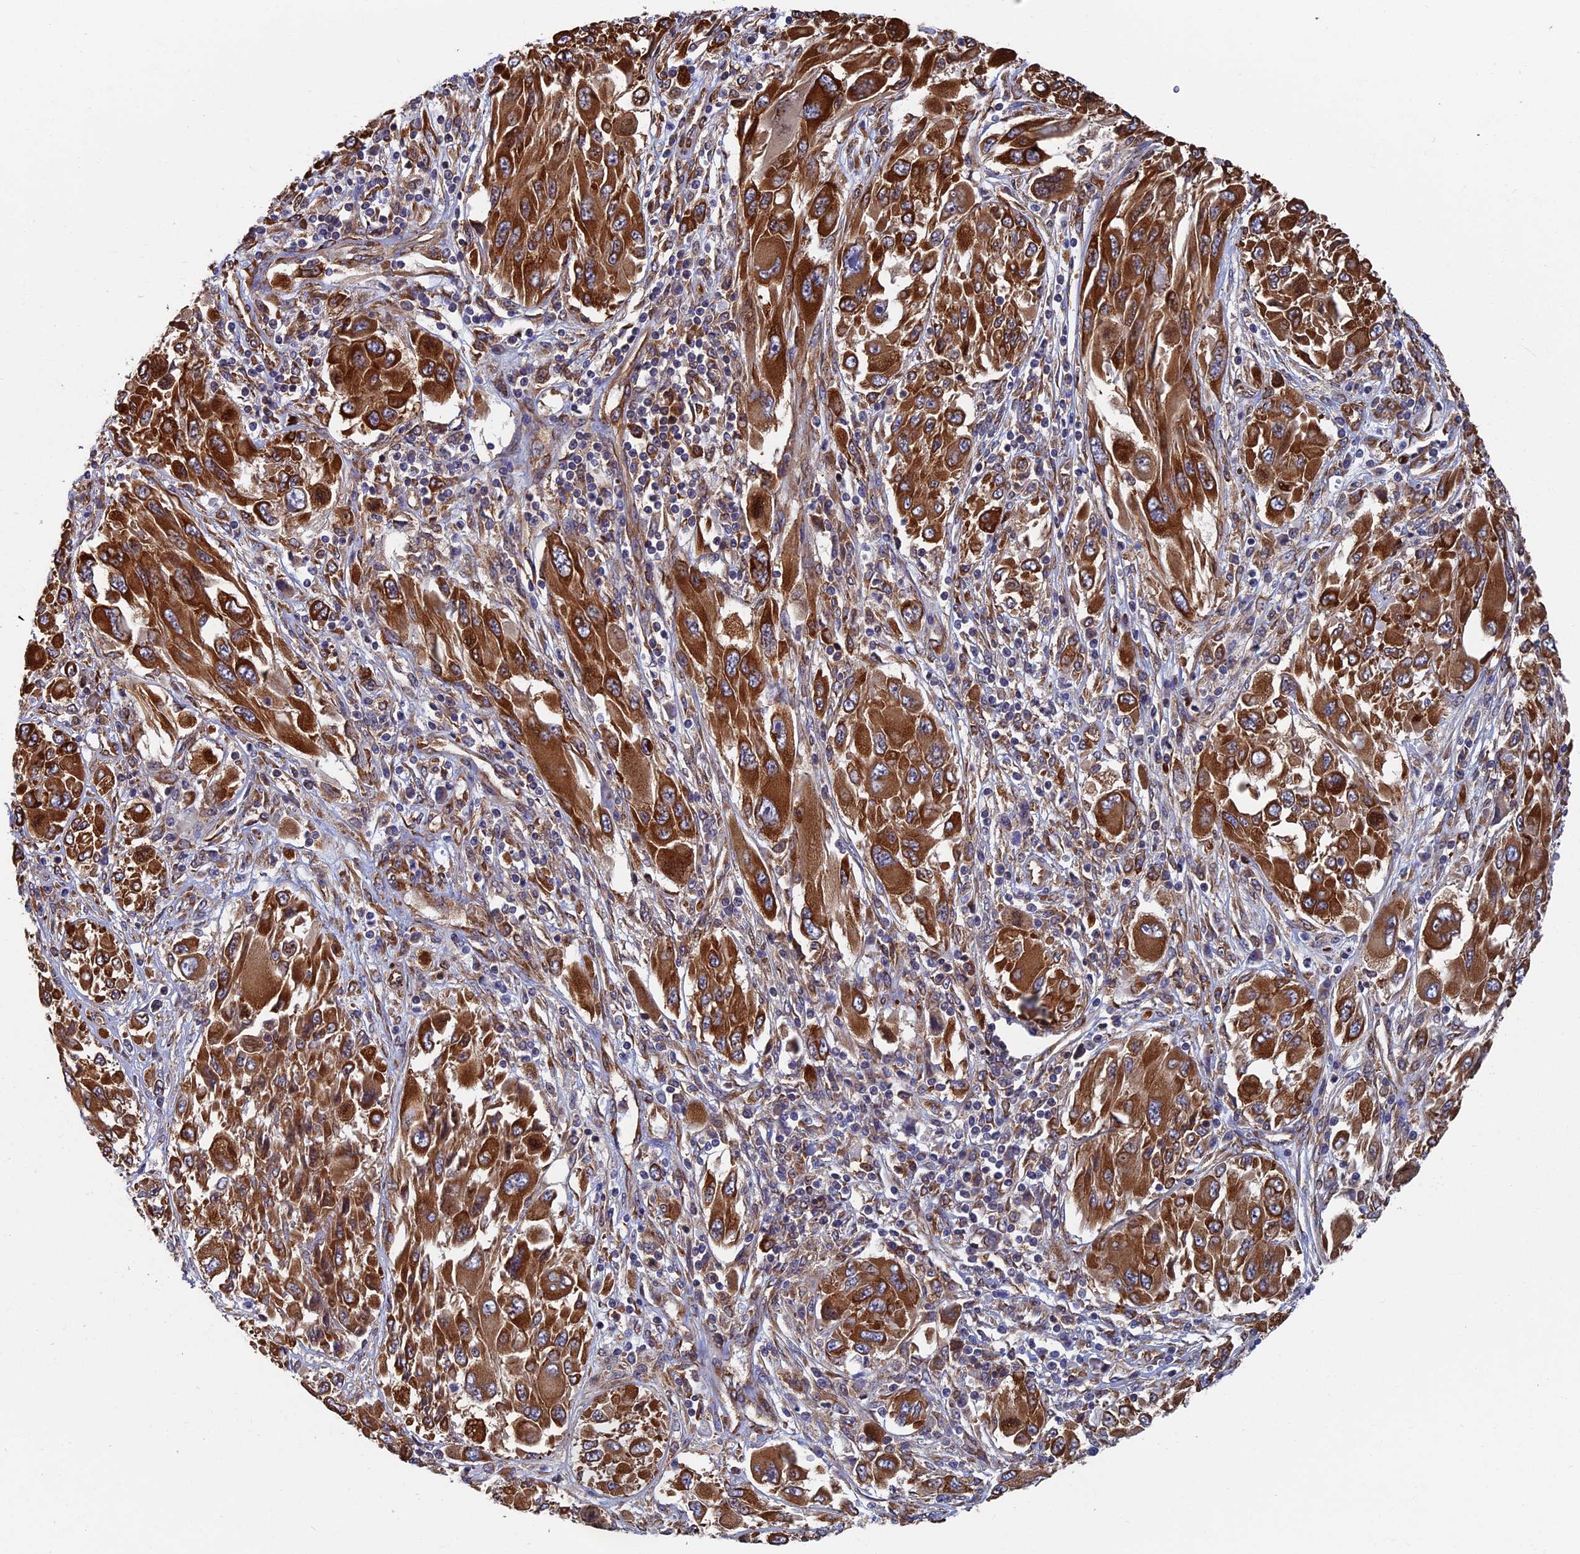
{"staining": {"intensity": "strong", "quantity": ">75%", "location": "cytoplasmic/membranous"}, "tissue": "melanoma", "cell_type": "Tumor cells", "image_type": "cancer", "snomed": [{"axis": "morphology", "description": "Malignant melanoma, NOS"}, {"axis": "topography", "description": "Skin"}], "caption": "Malignant melanoma was stained to show a protein in brown. There is high levels of strong cytoplasmic/membranous staining in approximately >75% of tumor cells.", "gene": "YBX1", "patient": {"sex": "female", "age": 91}}